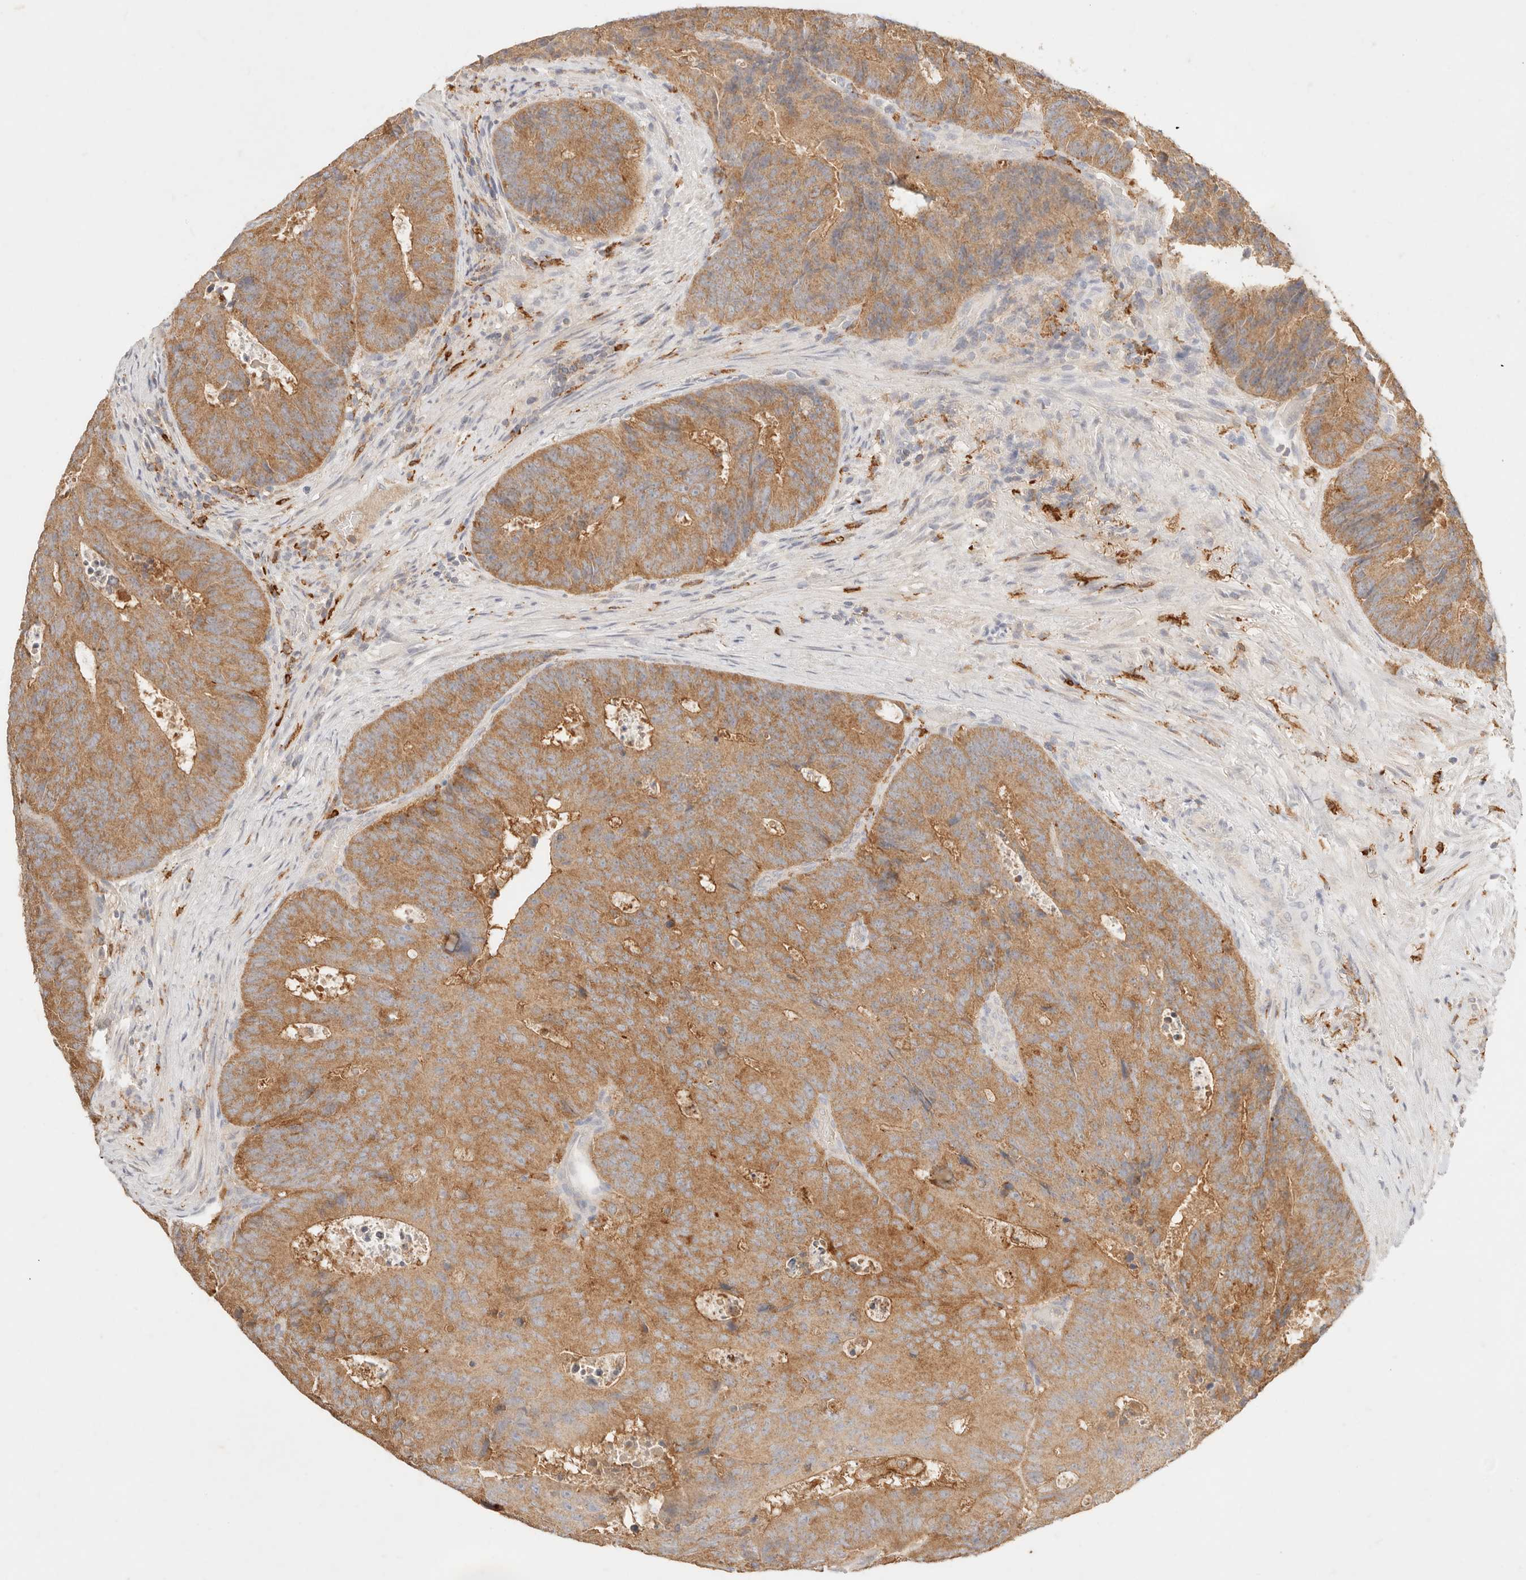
{"staining": {"intensity": "moderate", "quantity": ">75%", "location": "cytoplasmic/membranous"}, "tissue": "colorectal cancer", "cell_type": "Tumor cells", "image_type": "cancer", "snomed": [{"axis": "morphology", "description": "Adenocarcinoma, NOS"}, {"axis": "topography", "description": "Colon"}], "caption": "Adenocarcinoma (colorectal) was stained to show a protein in brown. There is medium levels of moderate cytoplasmic/membranous expression in approximately >75% of tumor cells.", "gene": "HK2", "patient": {"sex": "male", "age": 87}}